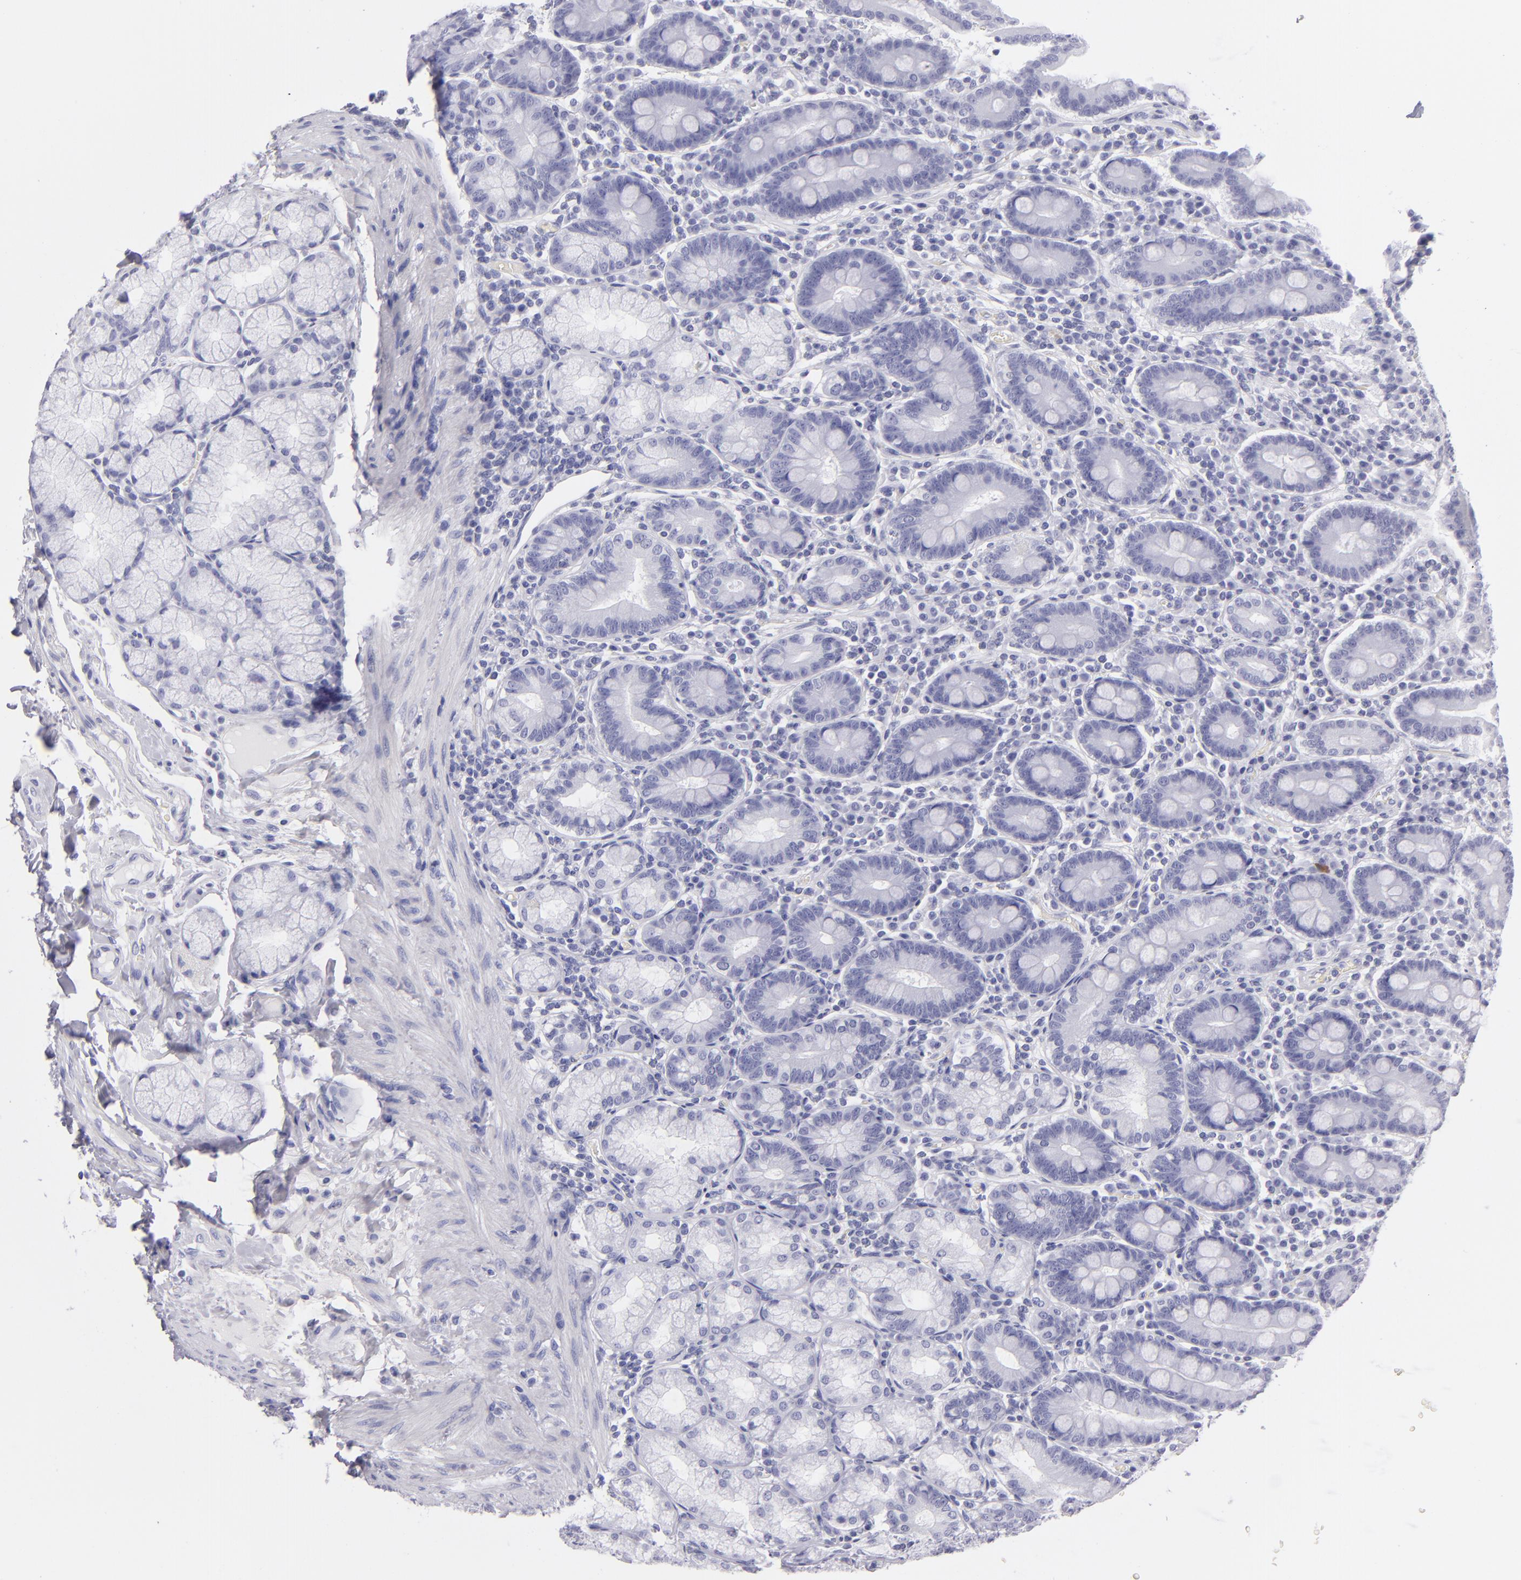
{"staining": {"intensity": "negative", "quantity": "none", "location": "none"}, "tissue": "duodenum", "cell_type": "Glandular cells", "image_type": "normal", "snomed": [{"axis": "morphology", "description": "Normal tissue, NOS"}, {"axis": "topography", "description": "Duodenum"}], "caption": "Immunohistochemistry (IHC) photomicrograph of normal duodenum stained for a protein (brown), which displays no positivity in glandular cells. The staining was performed using DAB to visualize the protein expression in brown, while the nuclei were stained in blue with hematoxylin (Magnification: 20x).", "gene": "PVALB", "patient": {"sex": "male", "age": 50}}